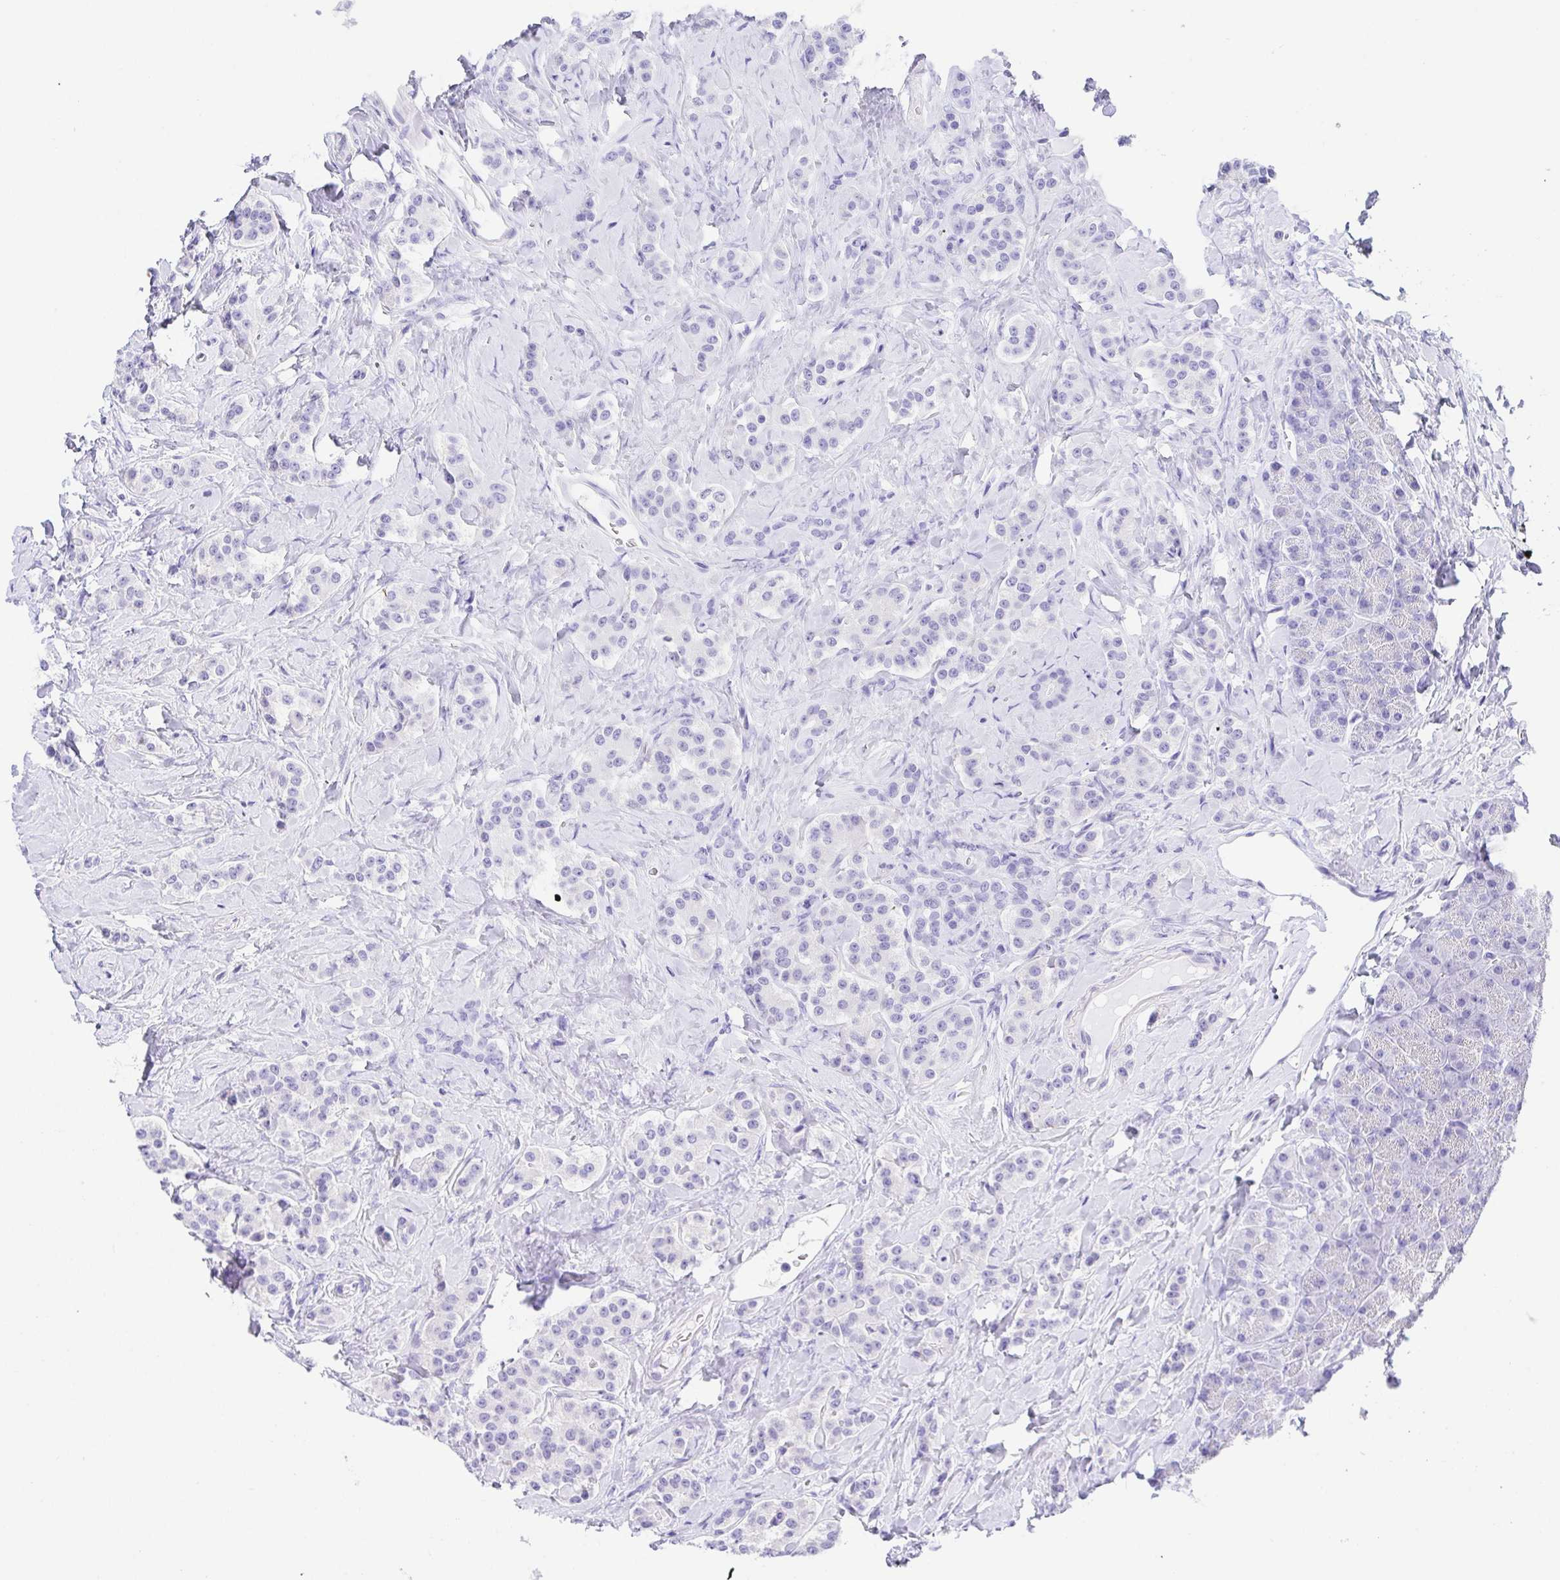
{"staining": {"intensity": "negative", "quantity": "none", "location": "none"}, "tissue": "carcinoid", "cell_type": "Tumor cells", "image_type": "cancer", "snomed": [{"axis": "morphology", "description": "Normal tissue, NOS"}, {"axis": "morphology", "description": "Carcinoid, malignant, NOS"}, {"axis": "topography", "description": "Pancreas"}], "caption": "Immunohistochemical staining of carcinoid reveals no significant positivity in tumor cells. The staining was performed using DAB (3,3'-diaminobenzidine) to visualize the protein expression in brown, while the nuclei were stained in blue with hematoxylin (Magnification: 20x).", "gene": "LUZP4", "patient": {"sex": "male", "age": 36}}